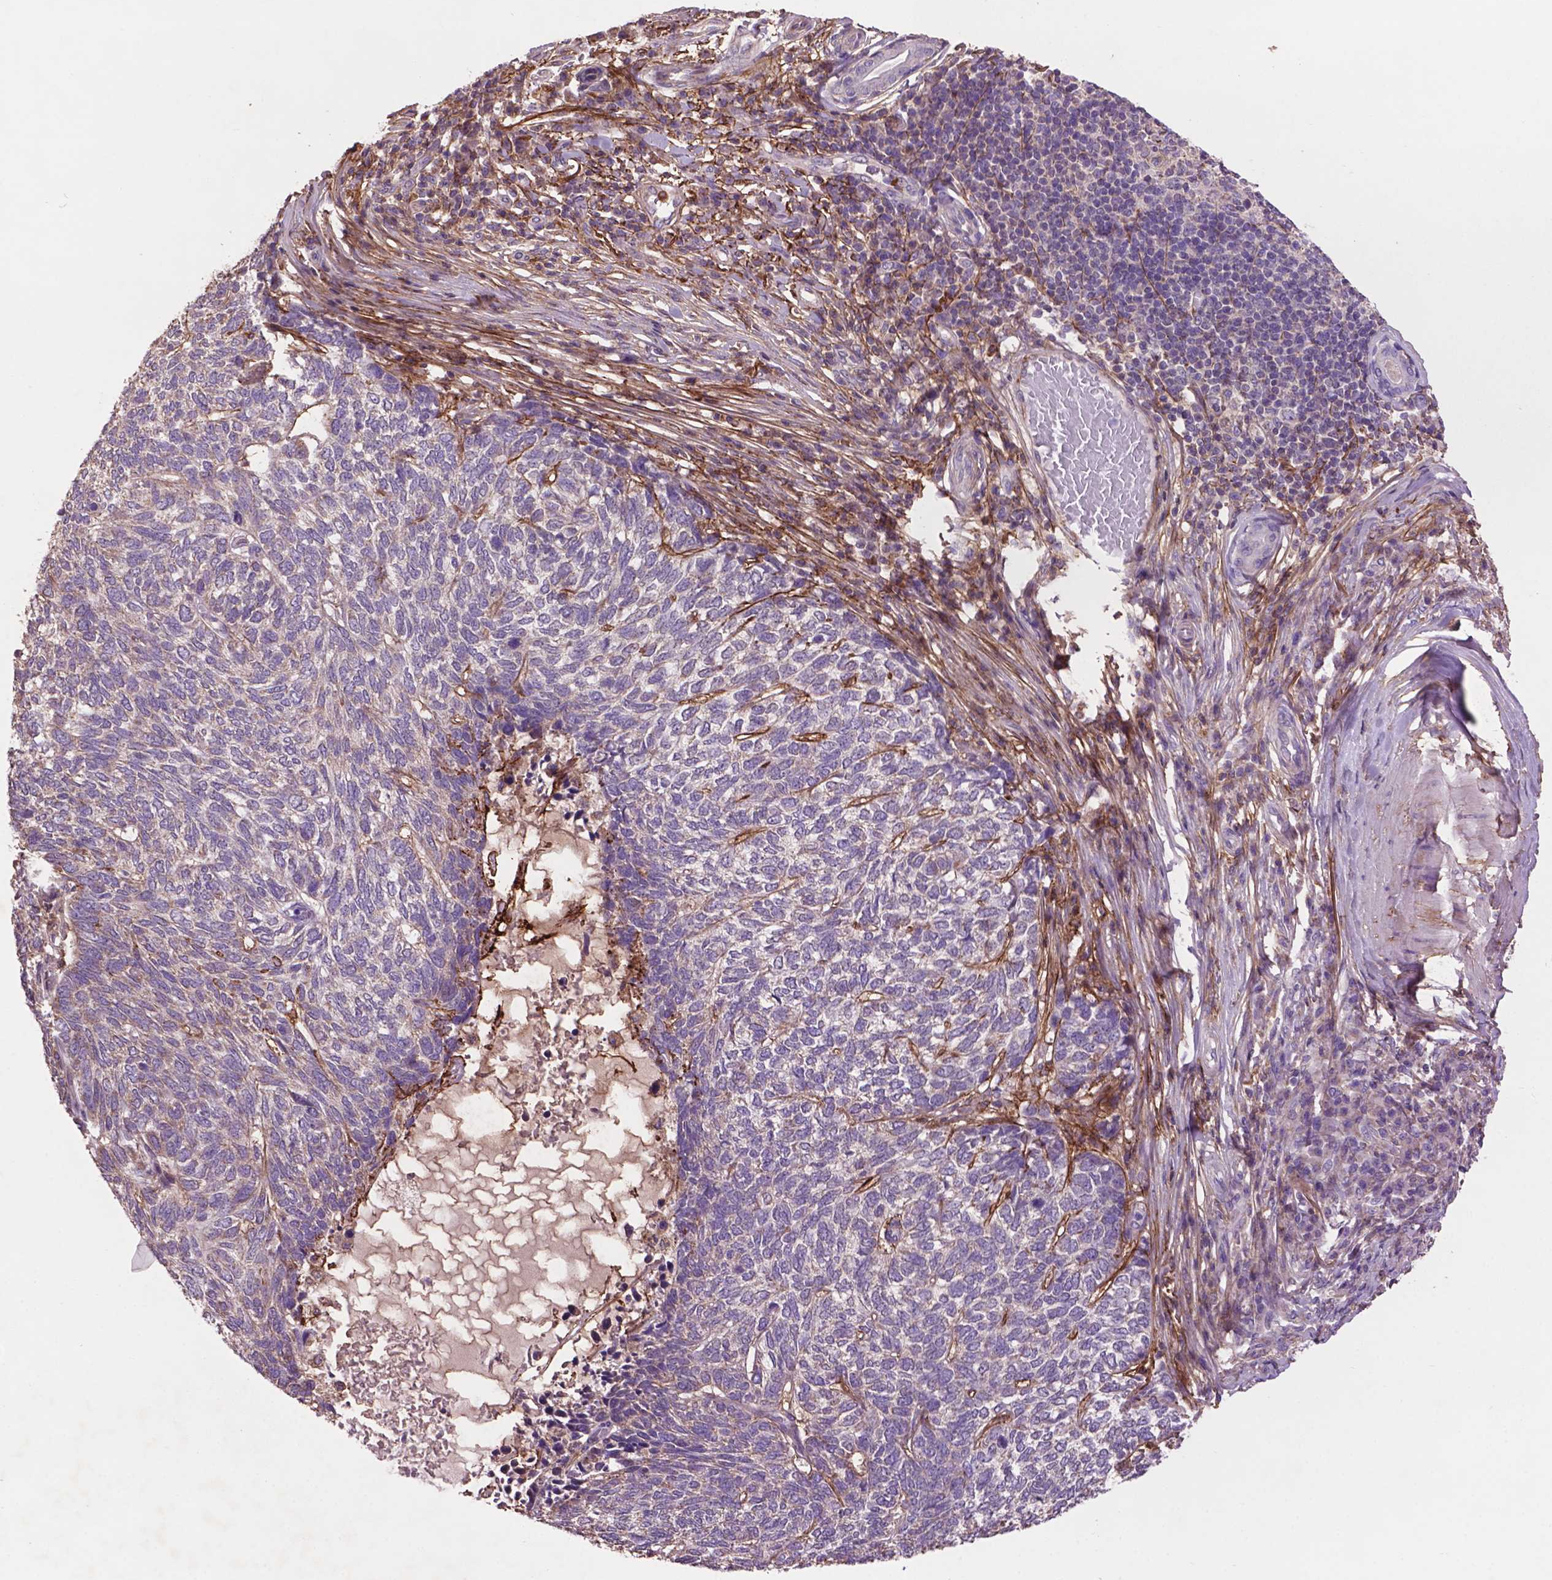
{"staining": {"intensity": "negative", "quantity": "none", "location": "none"}, "tissue": "skin cancer", "cell_type": "Tumor cells", "image_type": "cancer", "snomed": [{"axis": "morphology", "description": "Basal cell carcinoma"}, {"axis": "topography", "description": "Skin"}], "caption": "The image shows no staining of tumor cells in skin cancer (basal cell carcinoma). The staining was performed using DAB (3,3'-diaminobenzidine) to visualize the protein expression in brown, while the nuclei were stained in blue with hematoxylin (Magnification: 20x).", "gene": "LRRC3C", "patient": {"sex": "female", "age": 65}}